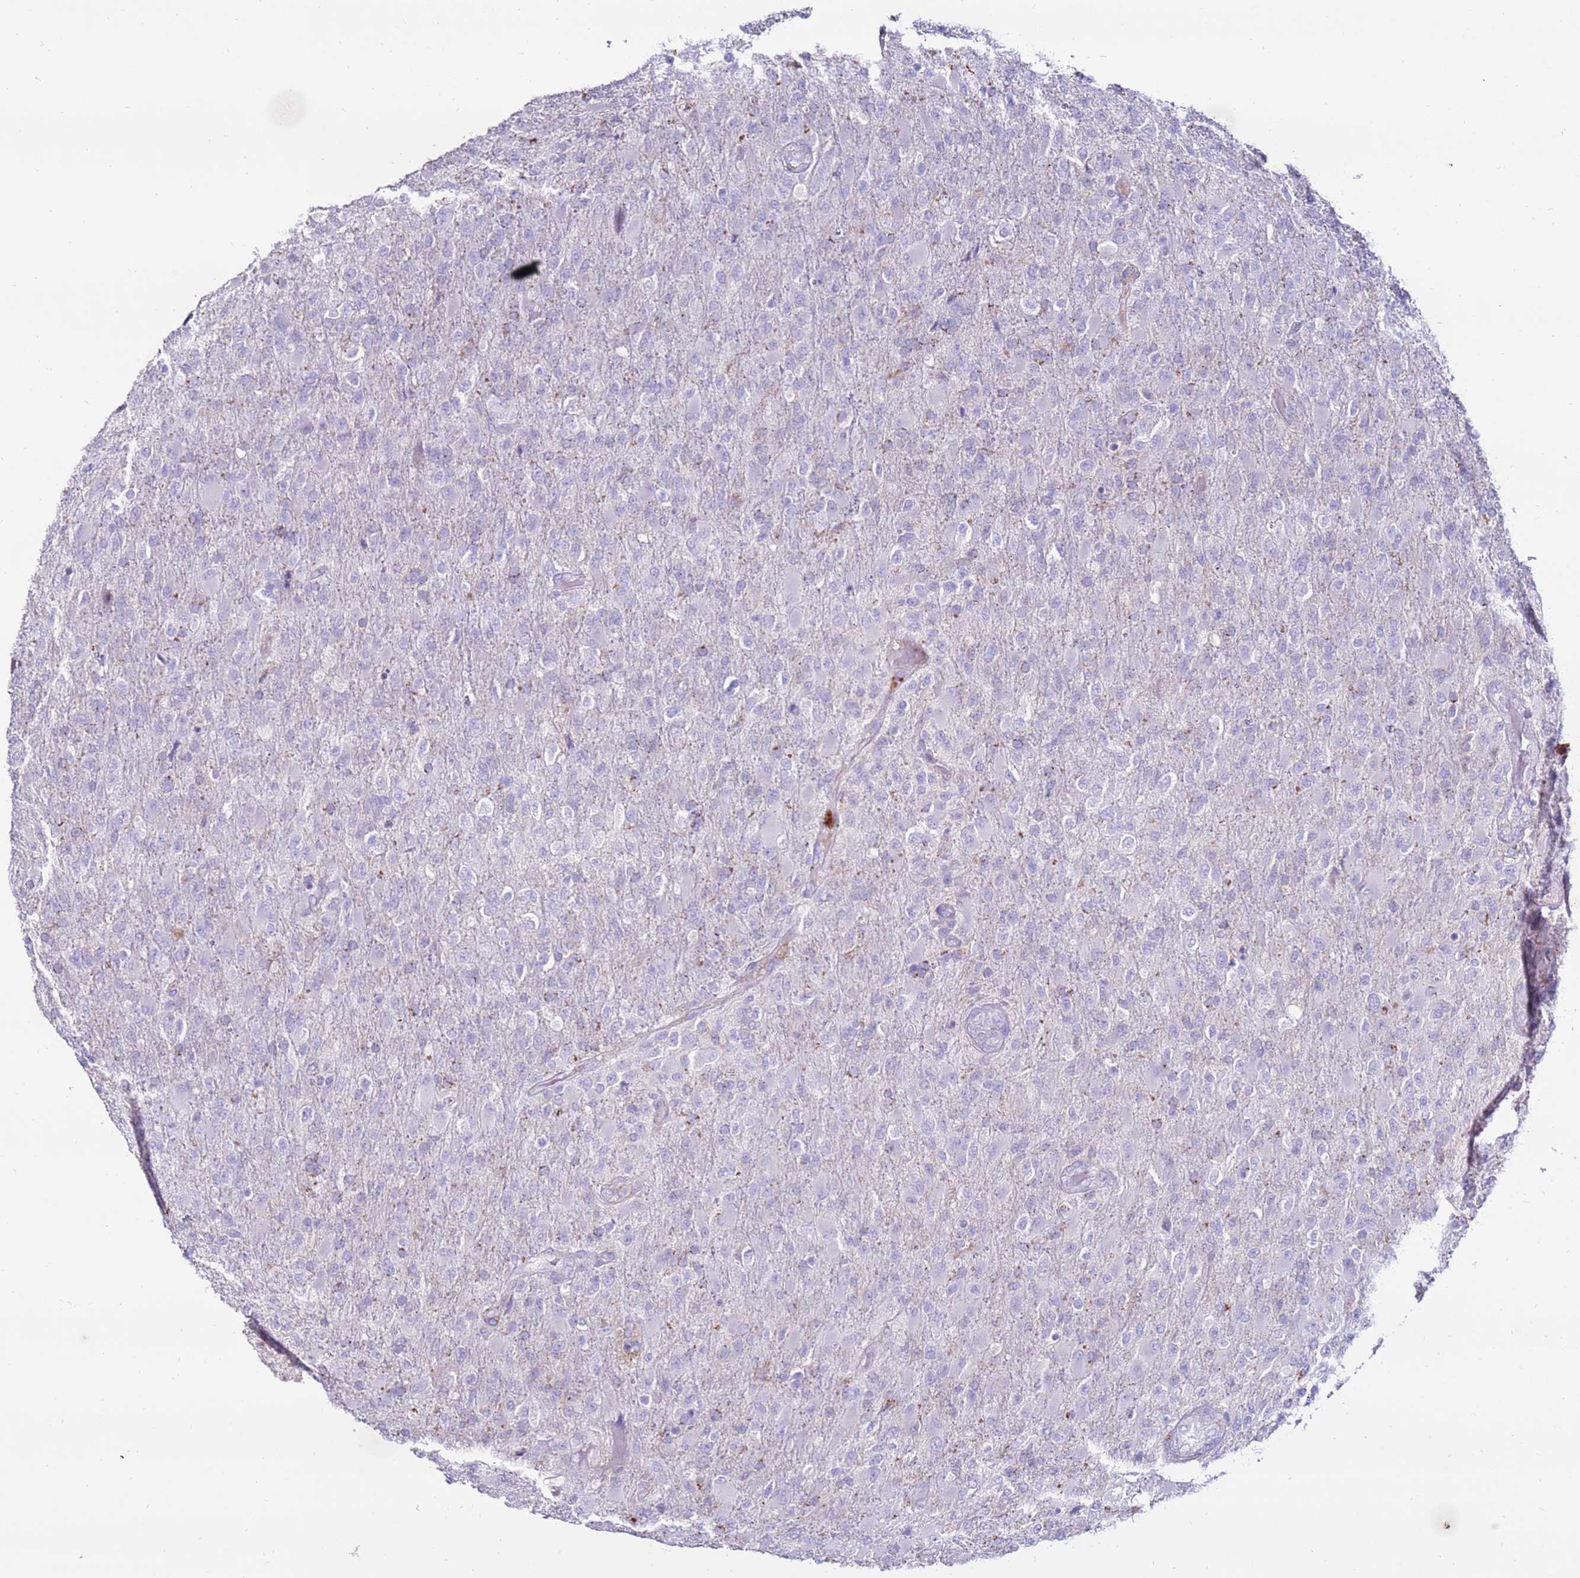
{"staining": {"intensity": "negative", "quantity": "none", "location": "none"}, "tissue": "glioma", "cell_type": "Tumor cells", "image_type": "cancer", "snomed": [{"axis": "morphology", "description": "Glioma, malignant, Low grade"}, {"axis": "topography", "description": "Brain"}], "caption": "IHC histopathology image of neoplastic tissue: human malignant glioma (low-grade) stained with DAB demonstrates no significant protein staining in tumor cells.", "gene": "CLEC4M", "patient": {"sex": "male", "age": 65}}